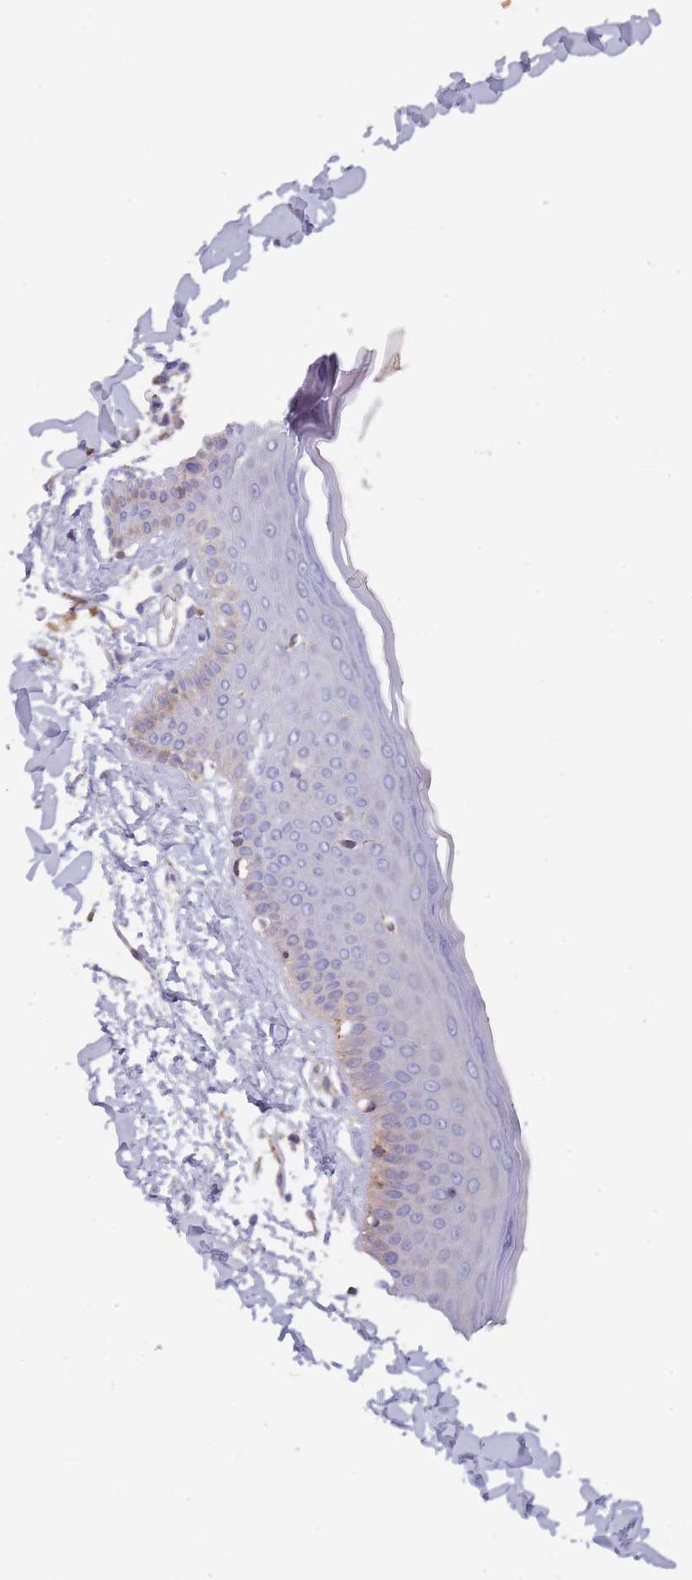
{"staining": {"intensity": "moderate", "quantity": ">75%", "location": "cytoplasmic/membranous"}, "tissue": "skin", "cell_type": "Fibroblasts", "image_type": "normal", "snomed": [{"axis": "morphology", "description": "Normal tissue, NOS"}, {"axis": "topography", "description": "Skin"}], "caption": "Fibroblasts reveal moderate cytoplasmic/membranous staining in approximately >75% of cells in unremarkable skin. Using DAB (3,3'-diaminobenzidine) (brown) and hematoxylin (blue) stains, captured at high magnification using brightfield microscopy.", "gene": "DCUN1D3", "patient": {"sex": "male", "age": 52}}